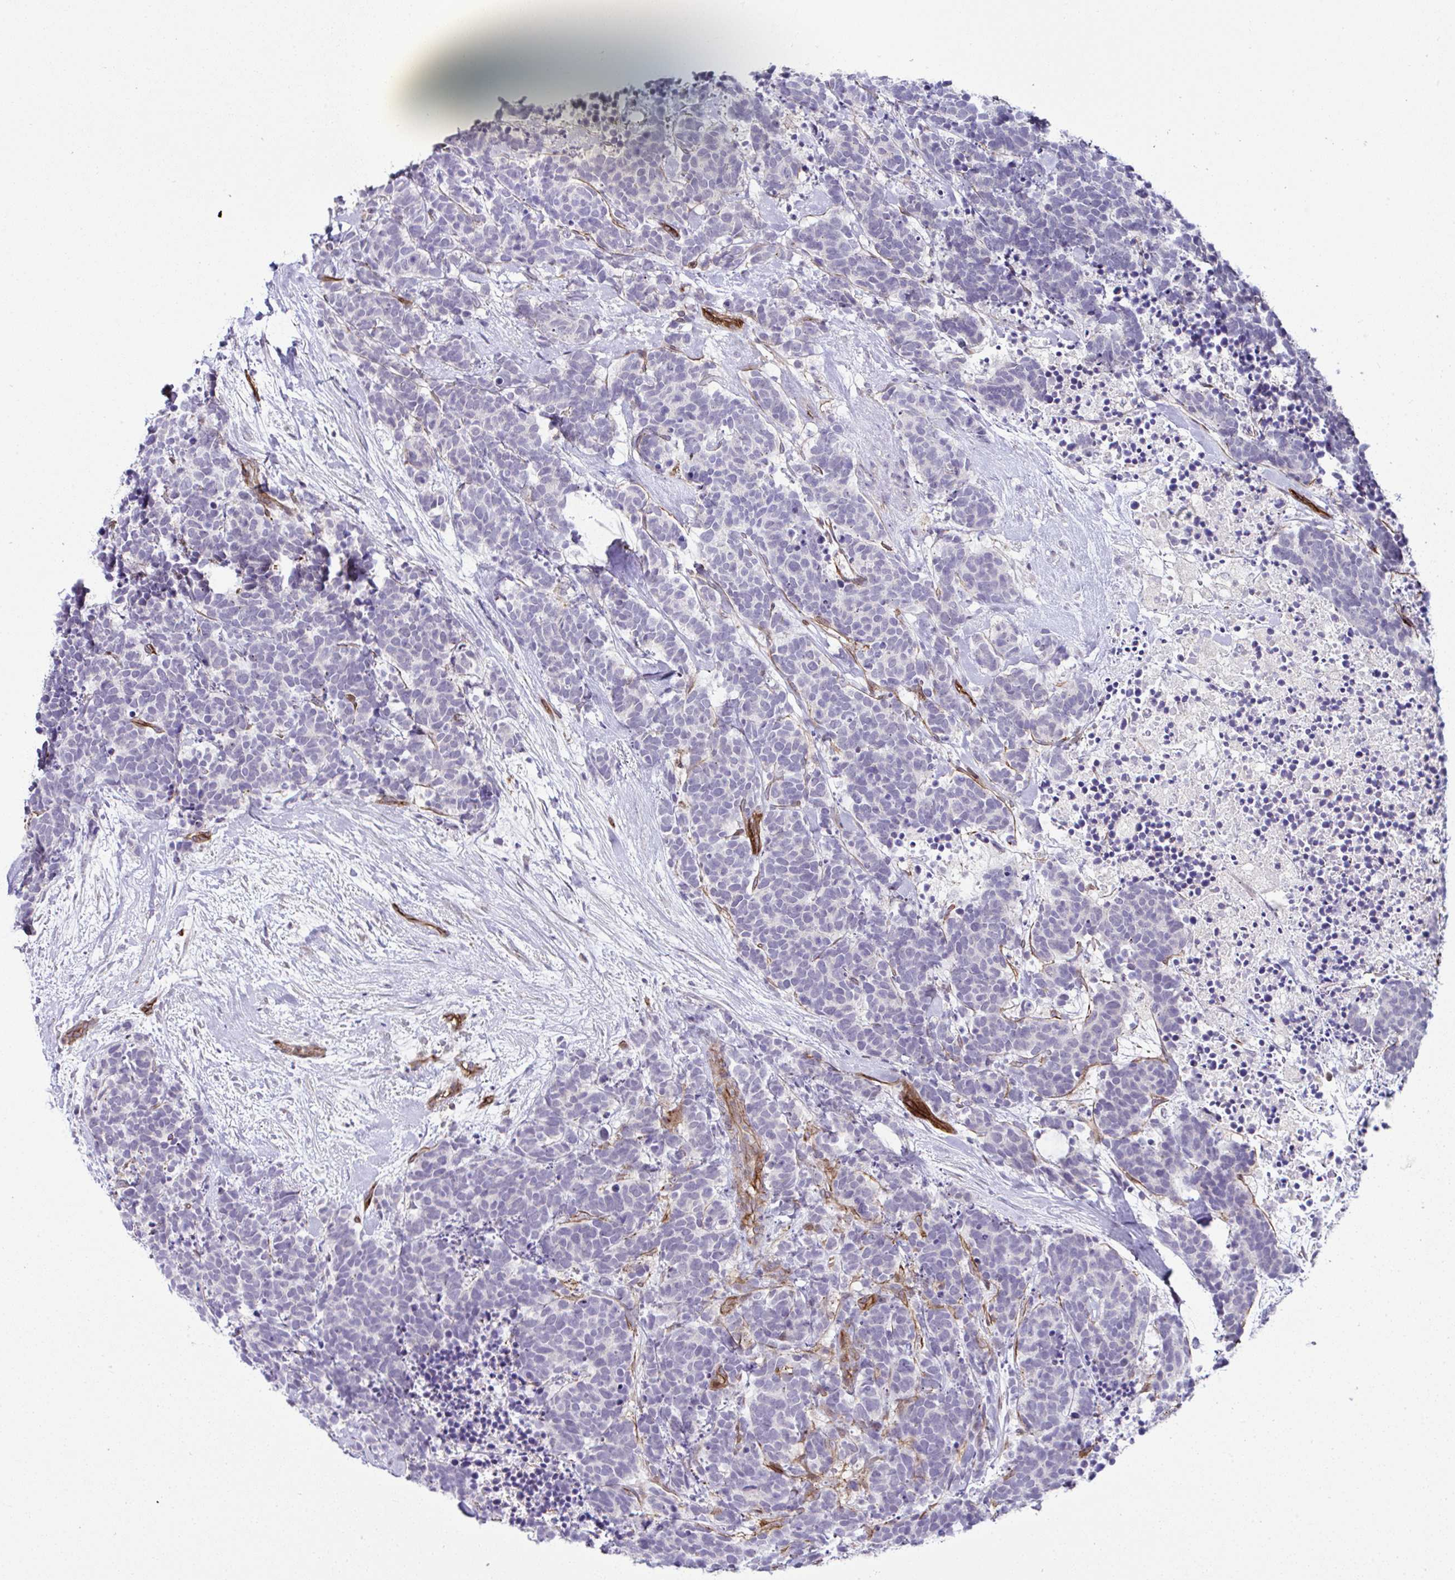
{"staining": {"intensity": "negative", "quantity": "none", "location": "none"}, "tissue": "carcinoid", "cell_type": "Tumor cells", "image_type": "cancer", "snomed": [{"axis": "morphology", "description": "Carcinoma, NOS"}, {"axis": "morphology", "description": "Carcinoid, malignant, NOS"}, {"axis": "topography", "description": "Prostate"}], "caption": "High magnification brightfield microscopy of malignant carcinoid stained with DAB (3,3'-diaminobenzidine) (brown) and counterstained with hematoxylin (blue): tumor cells show no significant expression.", "gene": "FBXO34", "patient": {"sex": "male", "age": 57}}